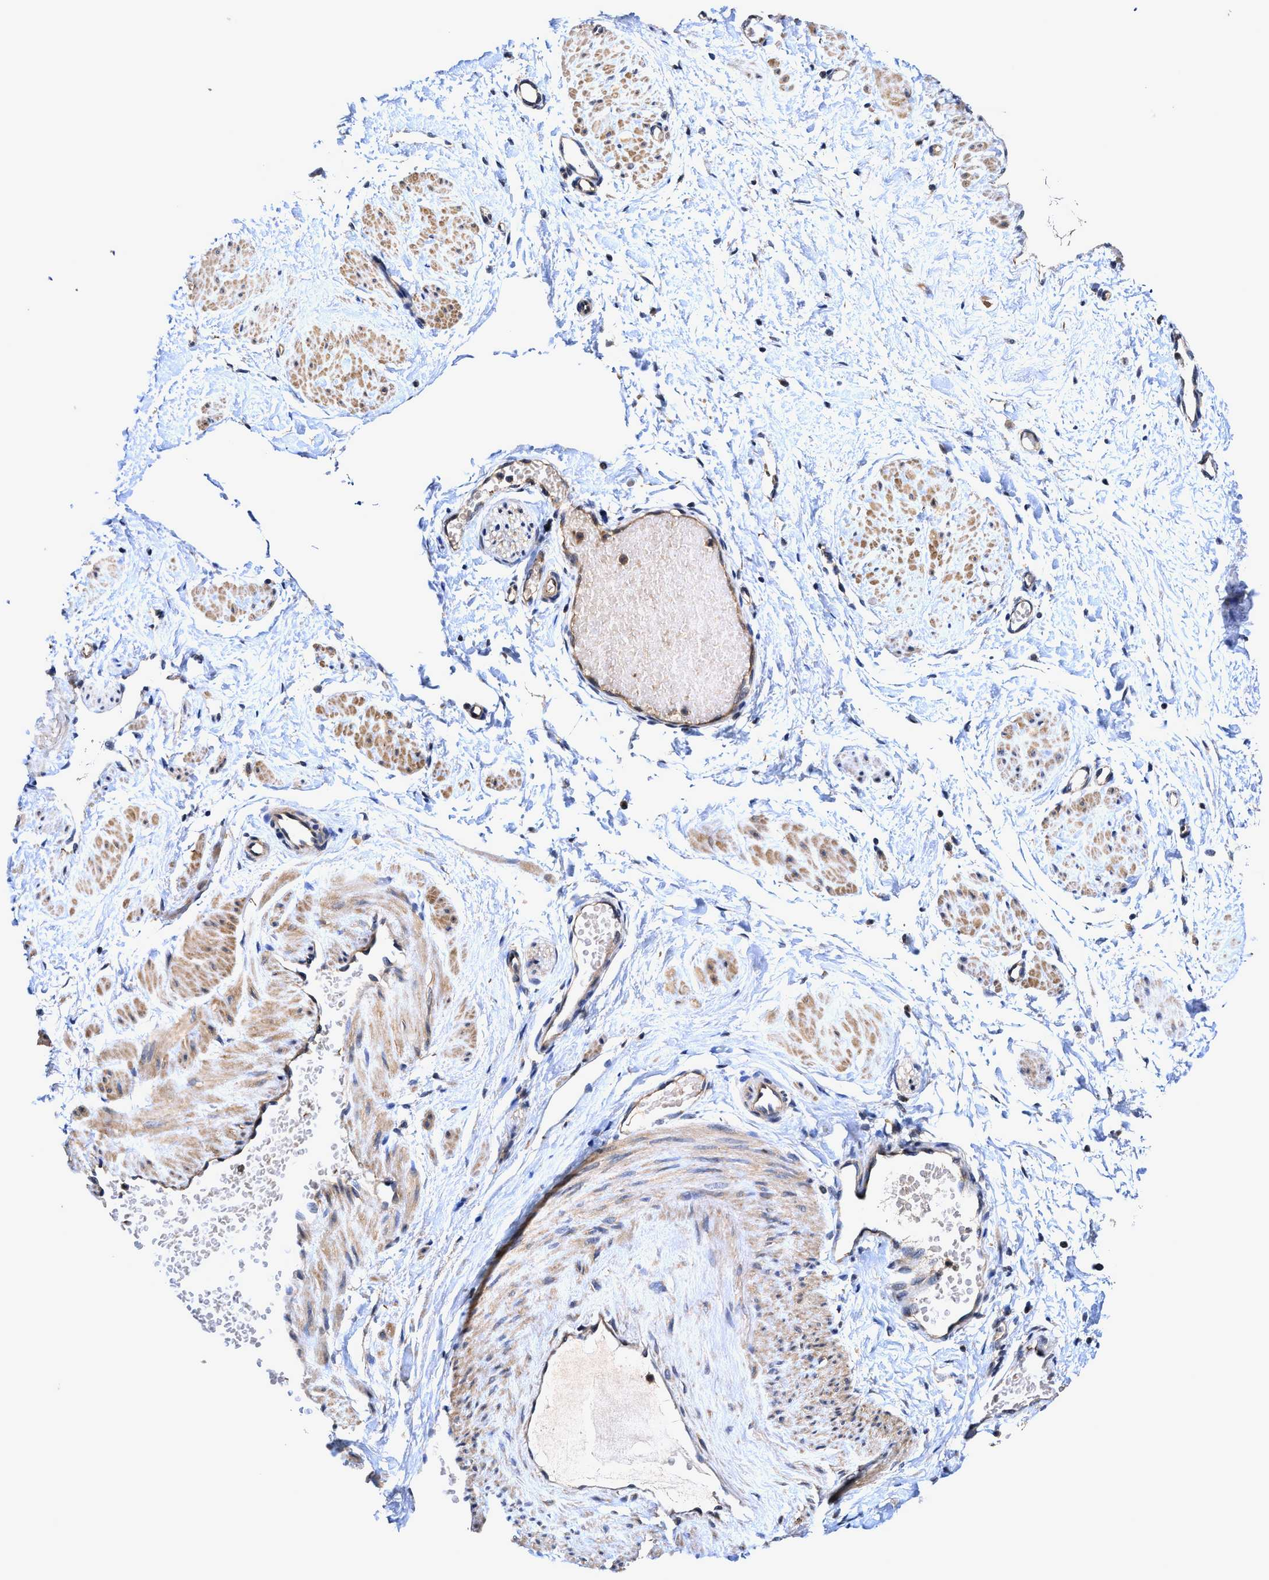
{"staining": {"intensity": "moderate", "quantity": ">75%", "location": "cytoplasmic/membranous"}, "tissue": "adipose tissue", "cell_type": "Adipocytes", "image_type": "normal", "snomed": [{"axis": "morphology", "description": "Normal tissue, NOS"}, {"axis": "topography", "description": "Soft tissue"}], "caption": "Immunohistochemical staining of normal adipose tissue shows medium levels of moderate cytoplasmic/membranous expression in approximately >75% of adipocytes. (DAB IHC, brown staining for protein, blue staining for nuclei).", "gene": "EFNA4", "patient": {"sex": "male", "age": 72}}